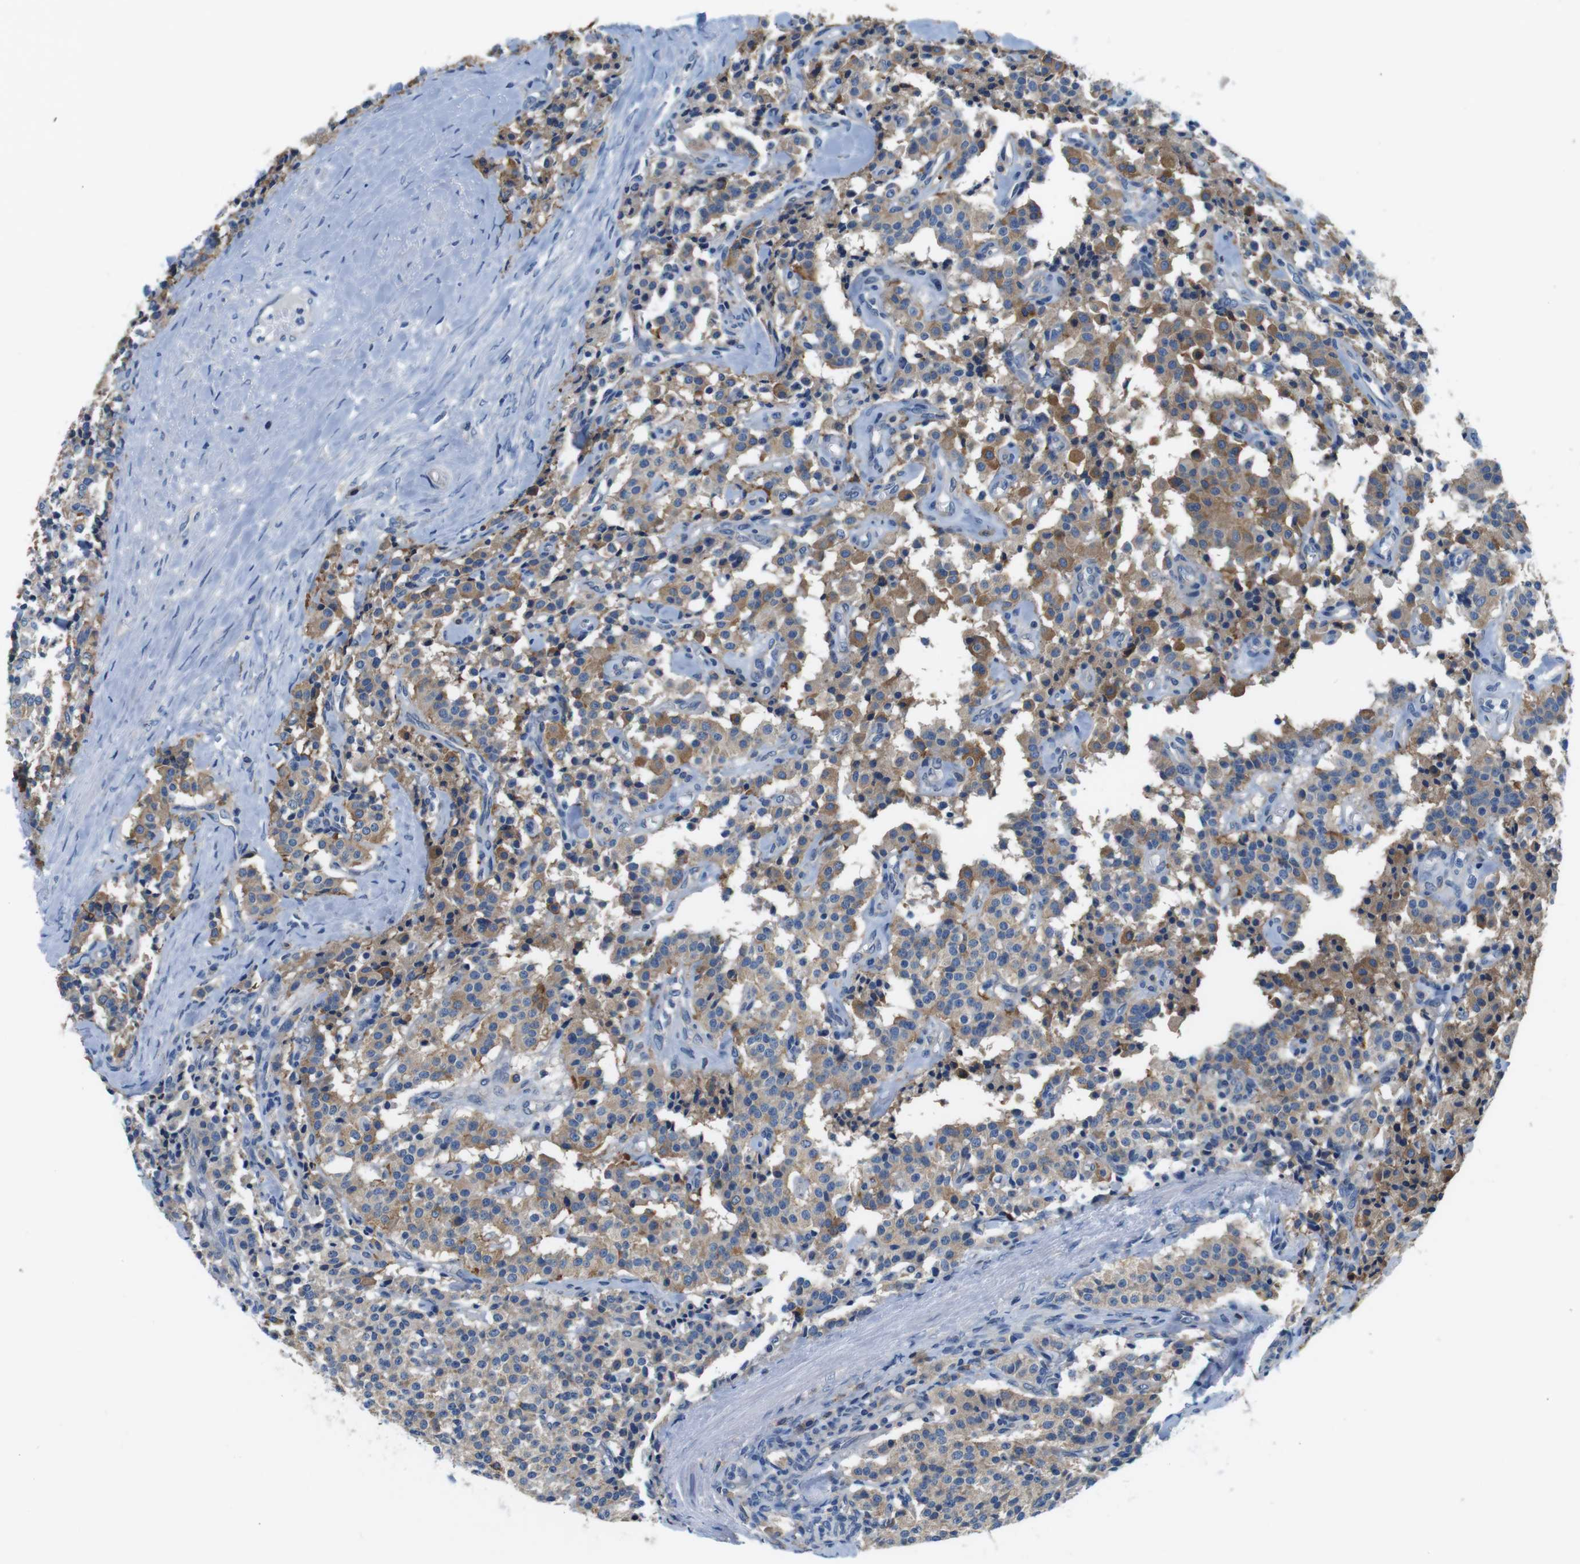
{"staining": {"intensity": "moderate", "quantity": ">75%", "location": "cytoplasmic/membranous"}, "tissue": "carcinoid", "cell_type": "Tumor cells", "image_type": "cancer", "snomed": [{"axis": "morphology", "description": "Carcinoid, malignant, NOS"}, {"axis": "topography", "description": "Lung"}], "caption": "Carcinoid tissue demonstrates moderate cytoplasmic/membranous staining in approximately >75% of tumor cells, visualized by immunohistochemistry.", "gene": "DENND4C", "patient": {"sex": "male", "age": 30}}